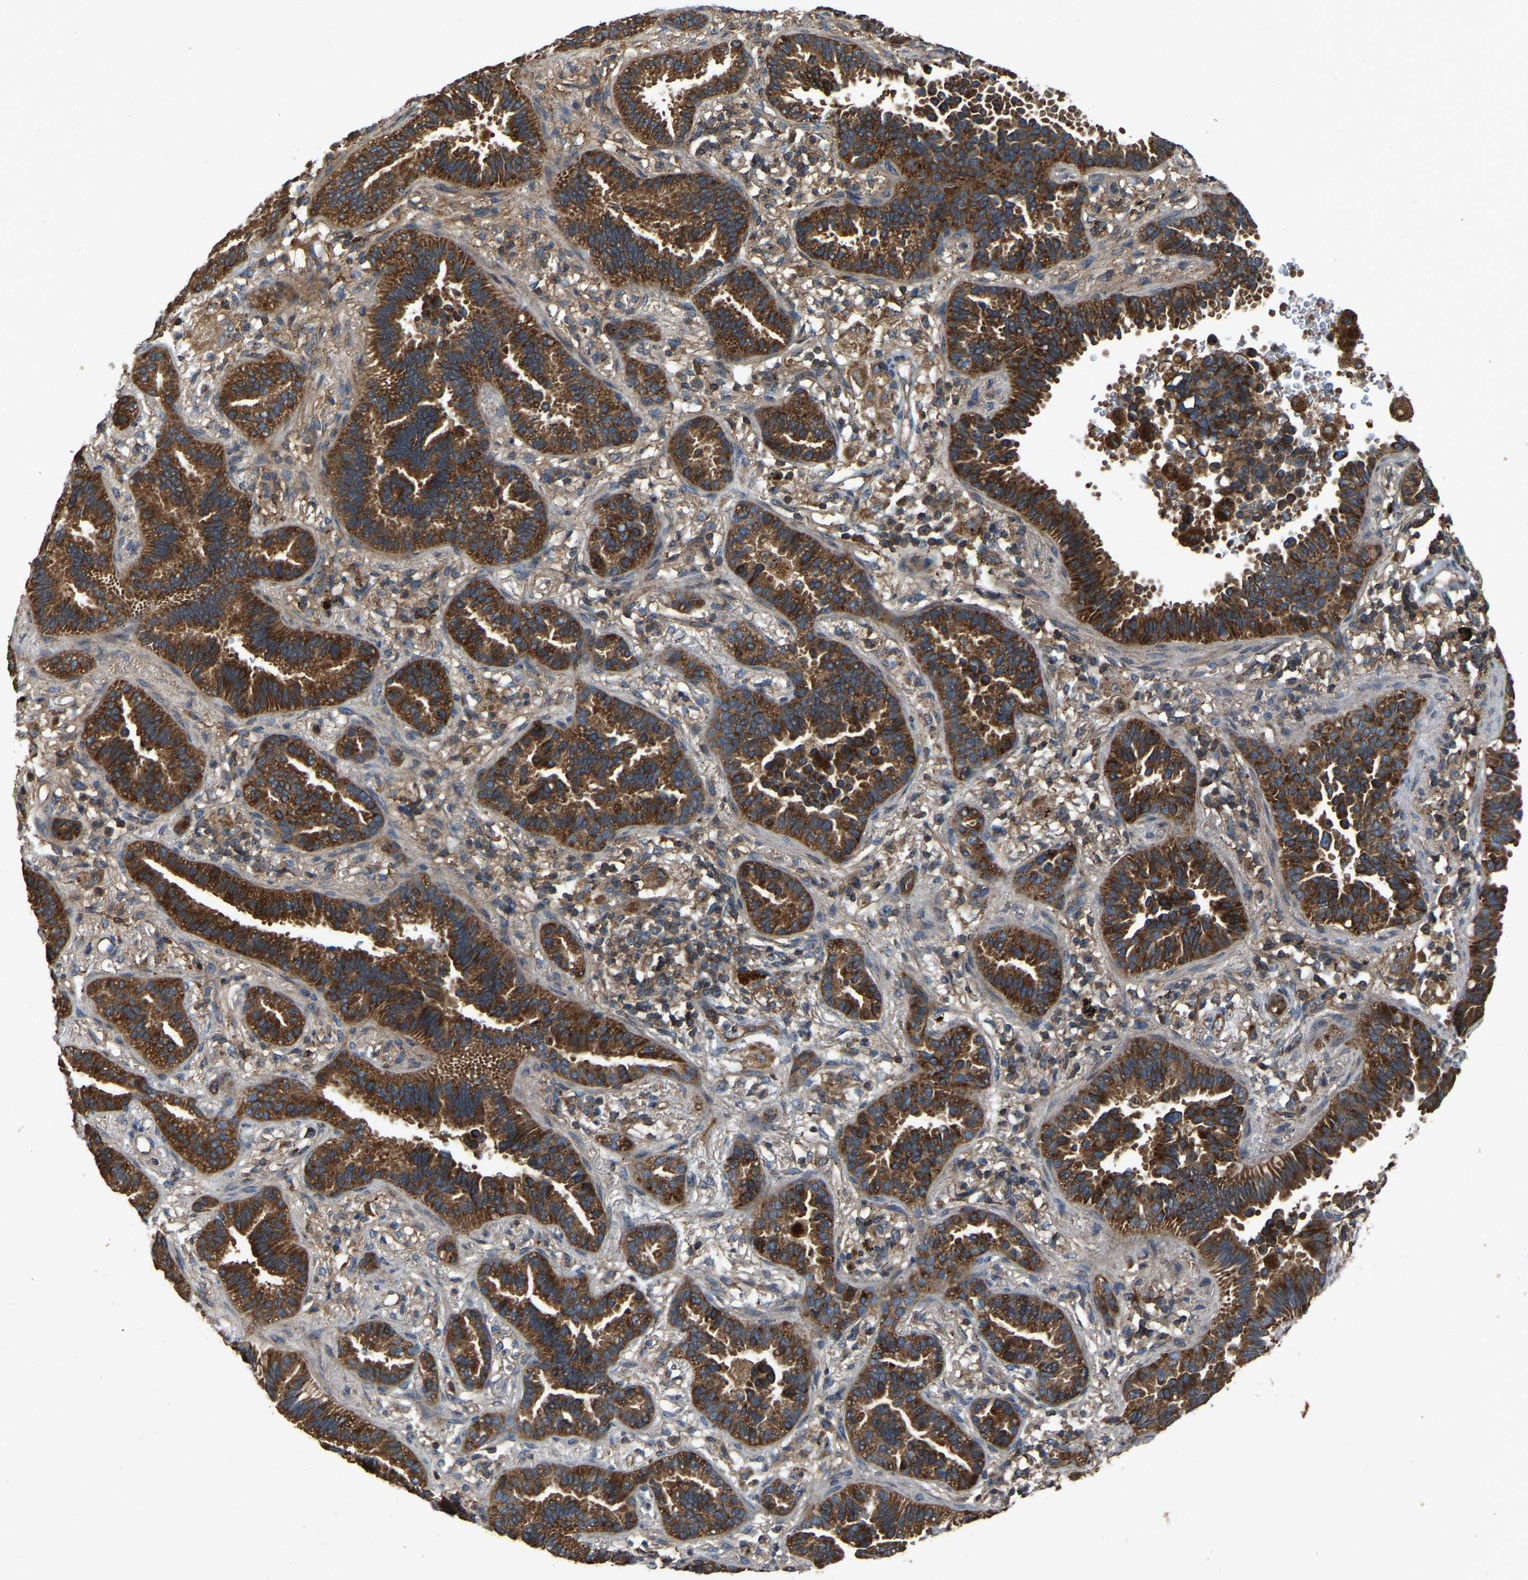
{"staining": {"intensity": "strong", "quantity": ">75%", "location": "cytoplasmic/membranous"}, "tissue": "lung cancer", "cell_type": "Tumor cells", "image_type": "cancer", "snomed": [{"axis": "morphology", "description": "Normal tissue, NOS"}, {"axis": "morphology", "description": "Adenocarcinoma, NOS"}, {"axis": "topography", "description": "Lung"}], "caption": "Protein staining of lung cancer tissue shows strong cytoplasmic/membranous positivity in approximately >75% of tumor cells.", "gene": "SAMD9L", "patient": {"sex": "male", "age": 59}}